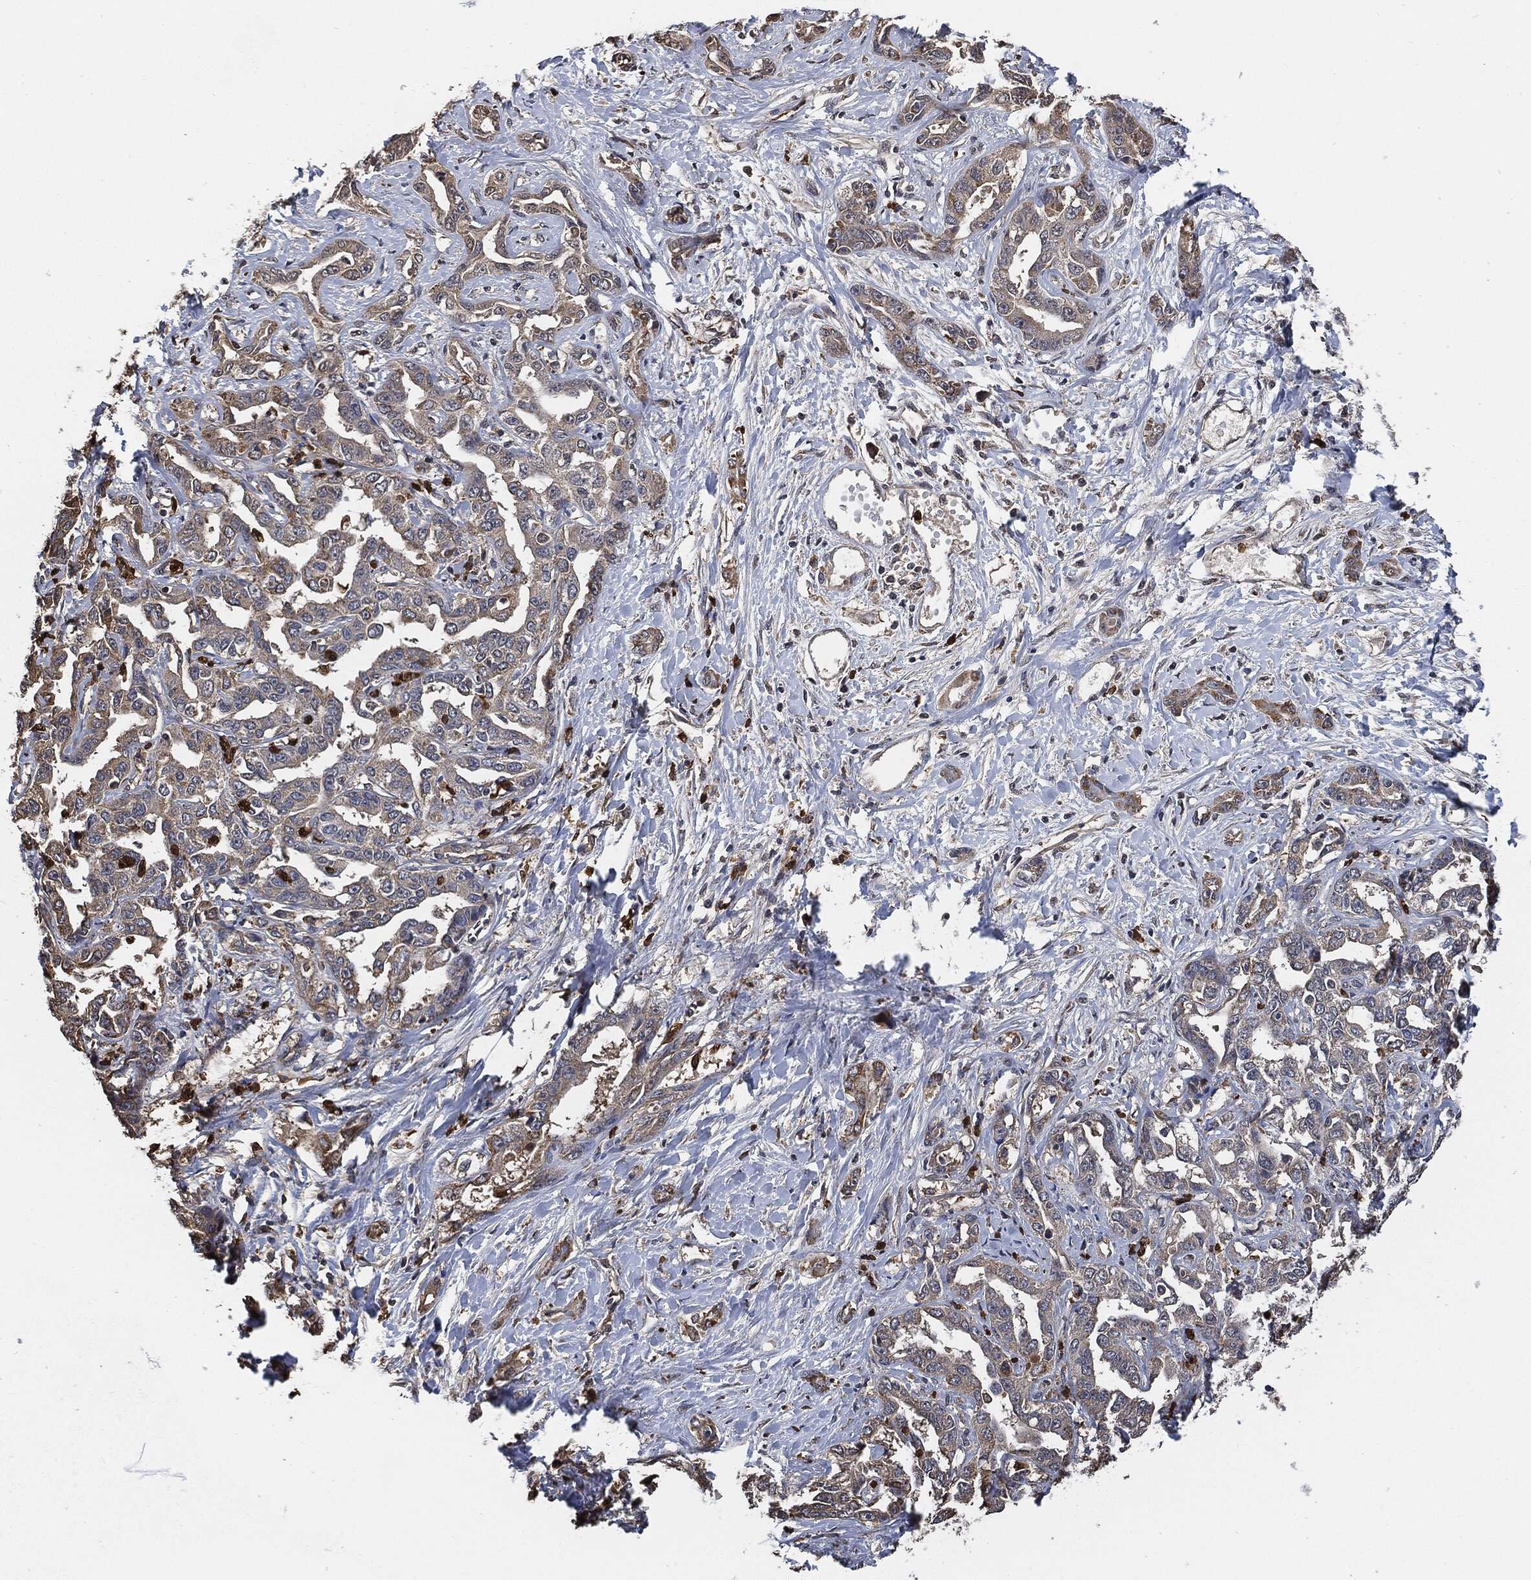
{"staining": {"intensity": "weak", "quantity": "25%-75%", "location": "cytoplasmic/membranous"}, "tissue": "liver cancer", "cell_type": "Tumor cells", "image_type": "cancer", "snomed": [{"axis": "morphology", "description": "Cholangiocarcinoma"}, {"axis": "topography", "description": "Liver"}], "caption": "A brown stain highlights weak cytoplasmic/membranous staining of a protein in liver cancer (cholangiocarcinoma) tumor cells.", "gene": "S100A9", "patient": {"sex": "male", "age": 59}}